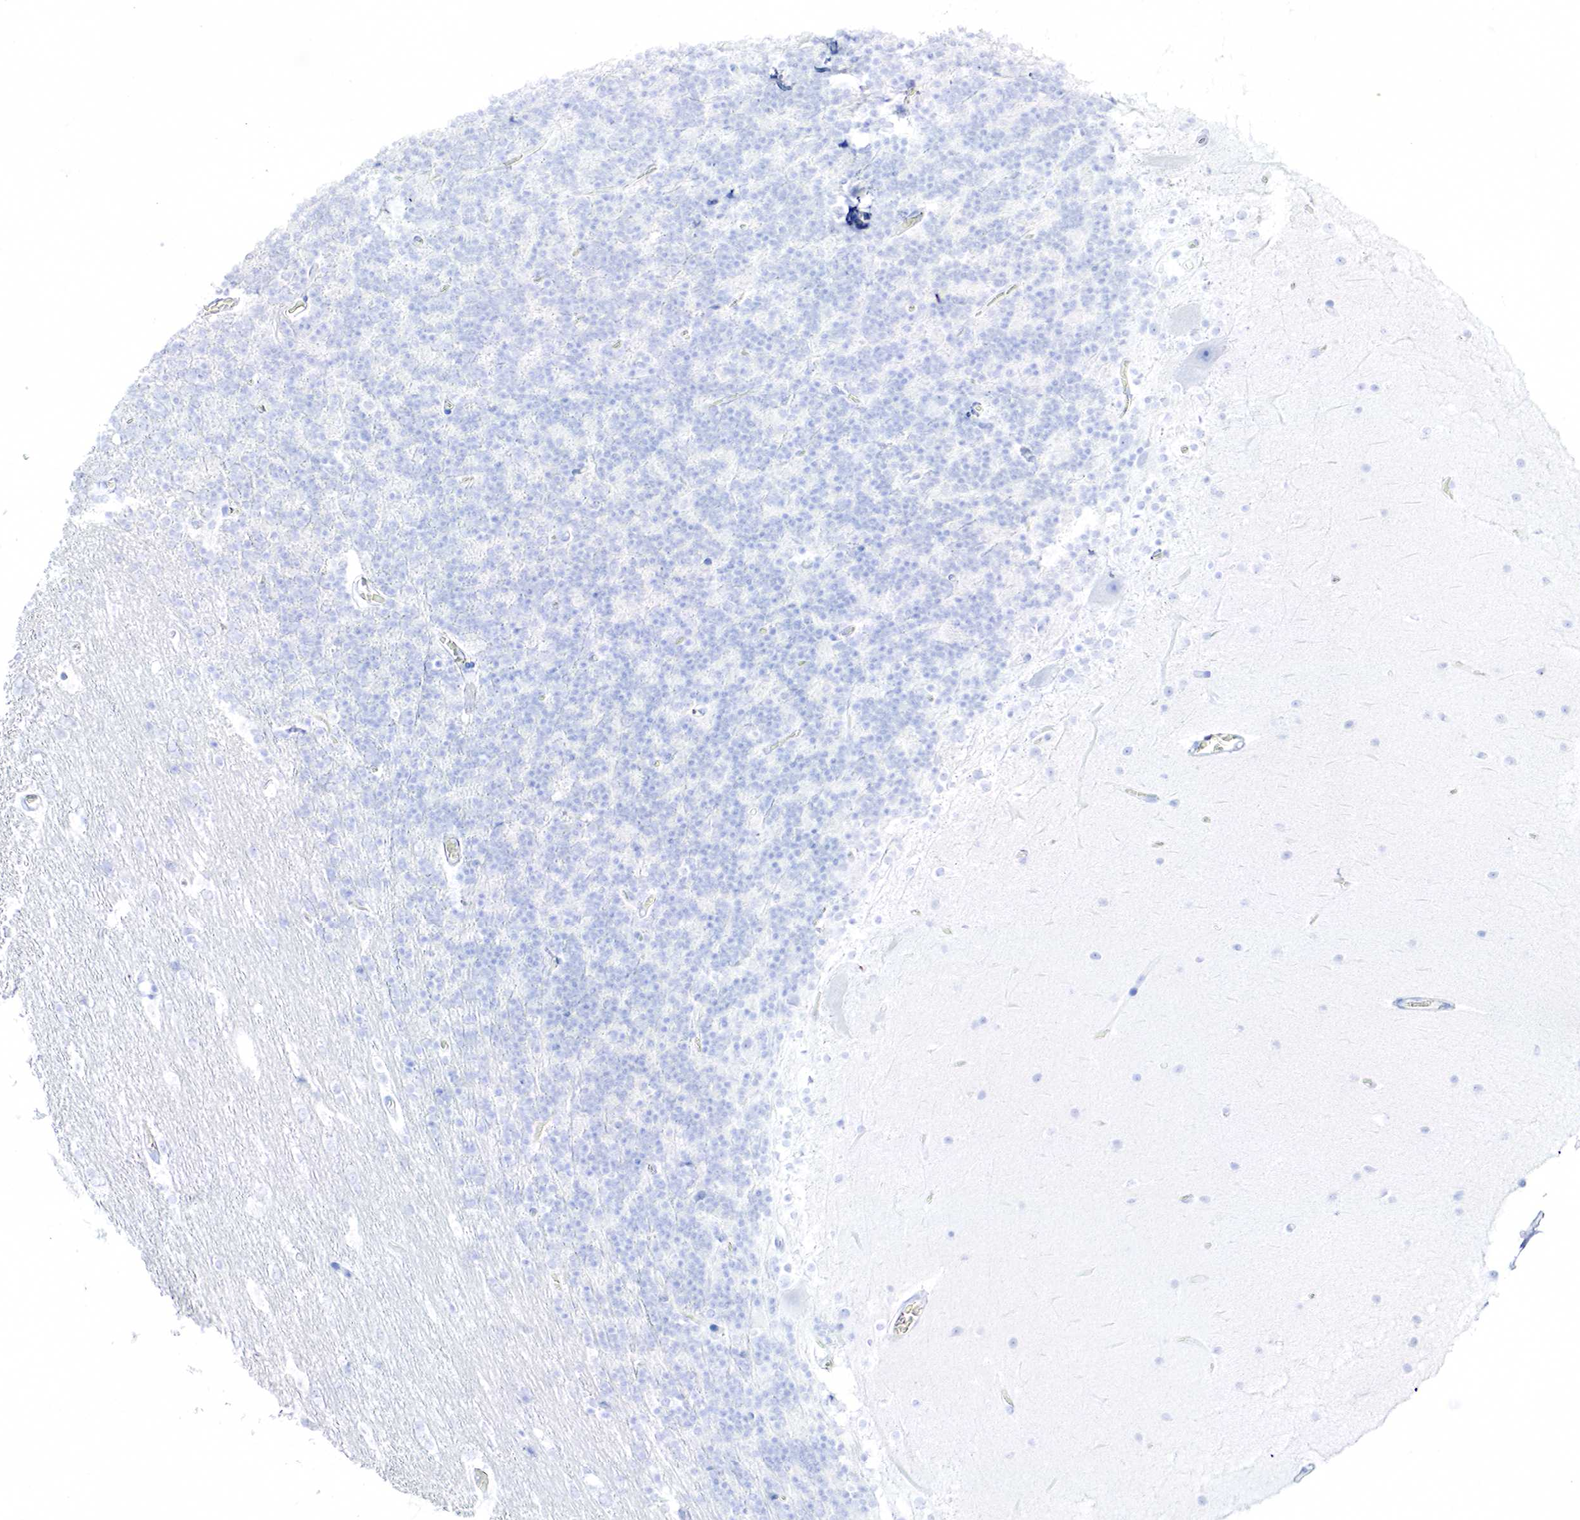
{"staining": {"intensity": "negative", "quantity": "none", "location": "none"}, "tissue": "cerebellum", "cell_type": "Cells in granular layer", "image_type": "normal", "snomed": [{"axis": "morphology", "description": "Normal tissue, NOS"}, {"axis": "topography", "description": "Cerebellum"}], "caption": "Human cerebellum stained for a protein using immunohistochemistry exhibits no positivity in cells in granular layer.", "gene": "KRT7", "patient": {"sex": "female", "age": 19}}